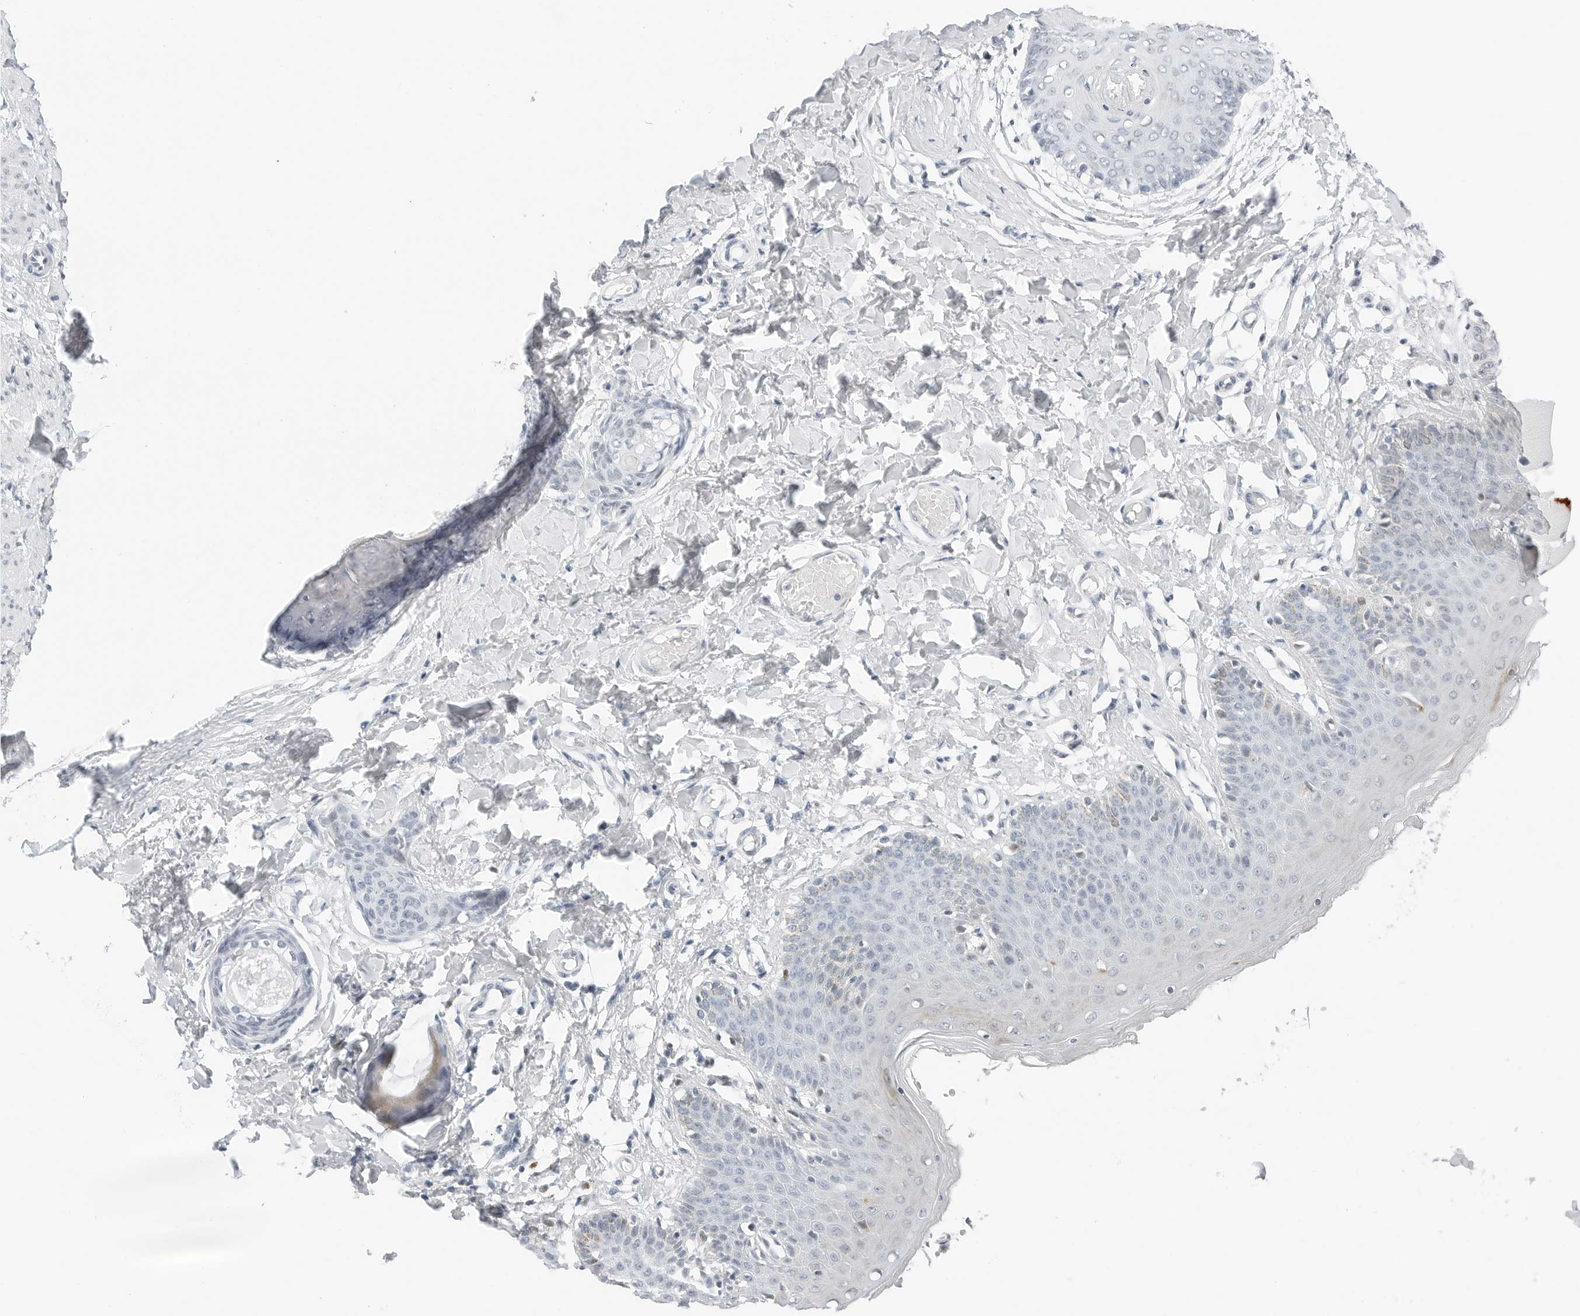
{"staining": {"intensity": "weak", "quantity": "<25%", "location": "cytoplasmic/membranous"}, "tissue": "skin", "cell_type": "Epidermal cells", "image_type": "normal", "snomed": [{"axis": "morphology", "description": "Normal tissue, NOS"}, {"axis": "topography", "description": "Vulva"}], "caption": "Skin was stained to show a protein in brown. There is no significant positivity in epidermal cells. (DAB (3,3'-diaminobenzidine) immunohistochemistry (IHC), high magnification).", "gene": "NTMT2", "patient": {"sex": "female", "age": 66}}